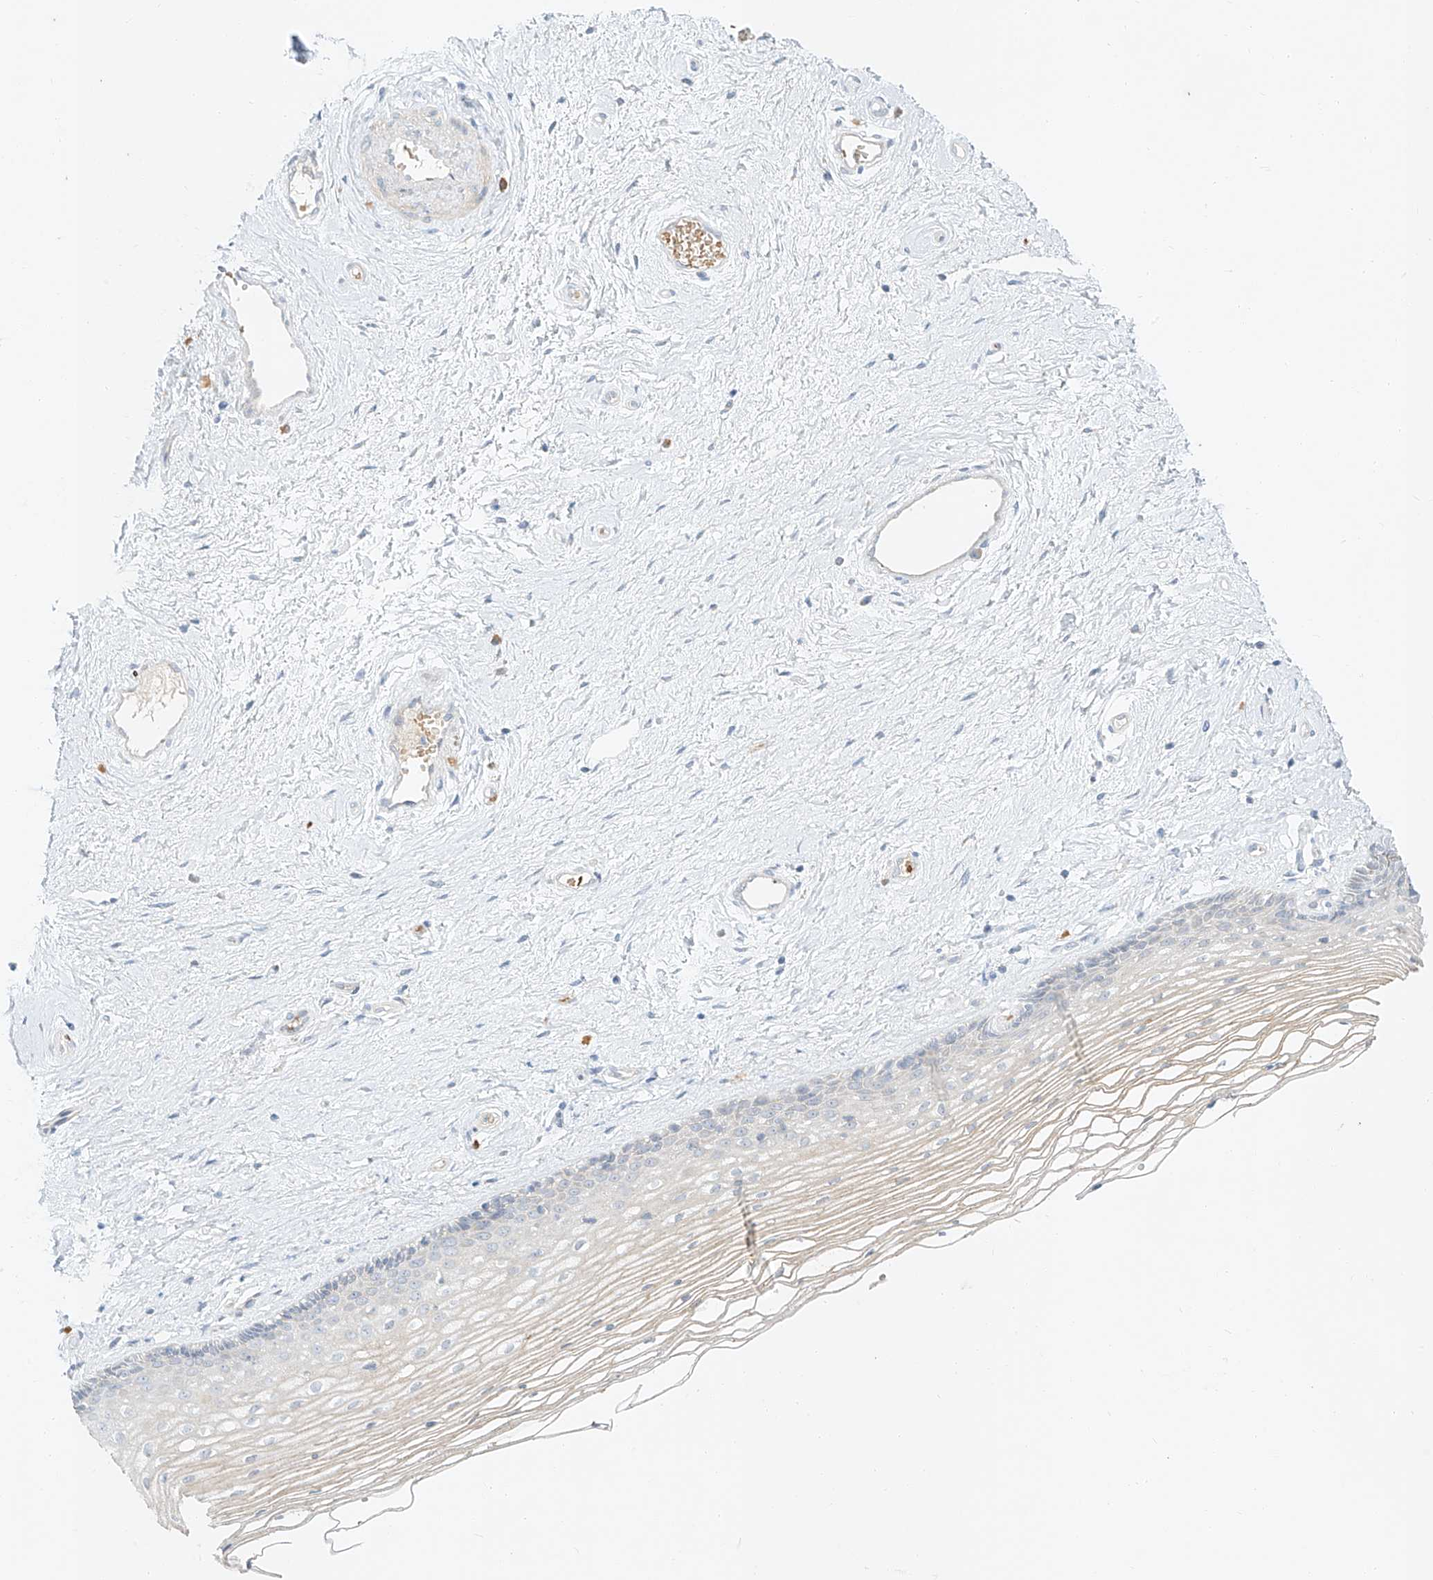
{"staining": {"intensity": "negative", "quantity": "none", "location": "none"}, "tissue": "vagina", "cell_type": "Squamous epithelial cells", "image_type": "normal", "snomed": [{"axis": "morphology", "description": "Normal tissue, NOS"}, {"axis": "topography", "description": "Vagina"}], "caption": "Vagina stained for a protein using IHC exhibits no expression squamous epithelial cells.", "gene": "SYTL3", "patient": {"sex": "female", "age": 46}}